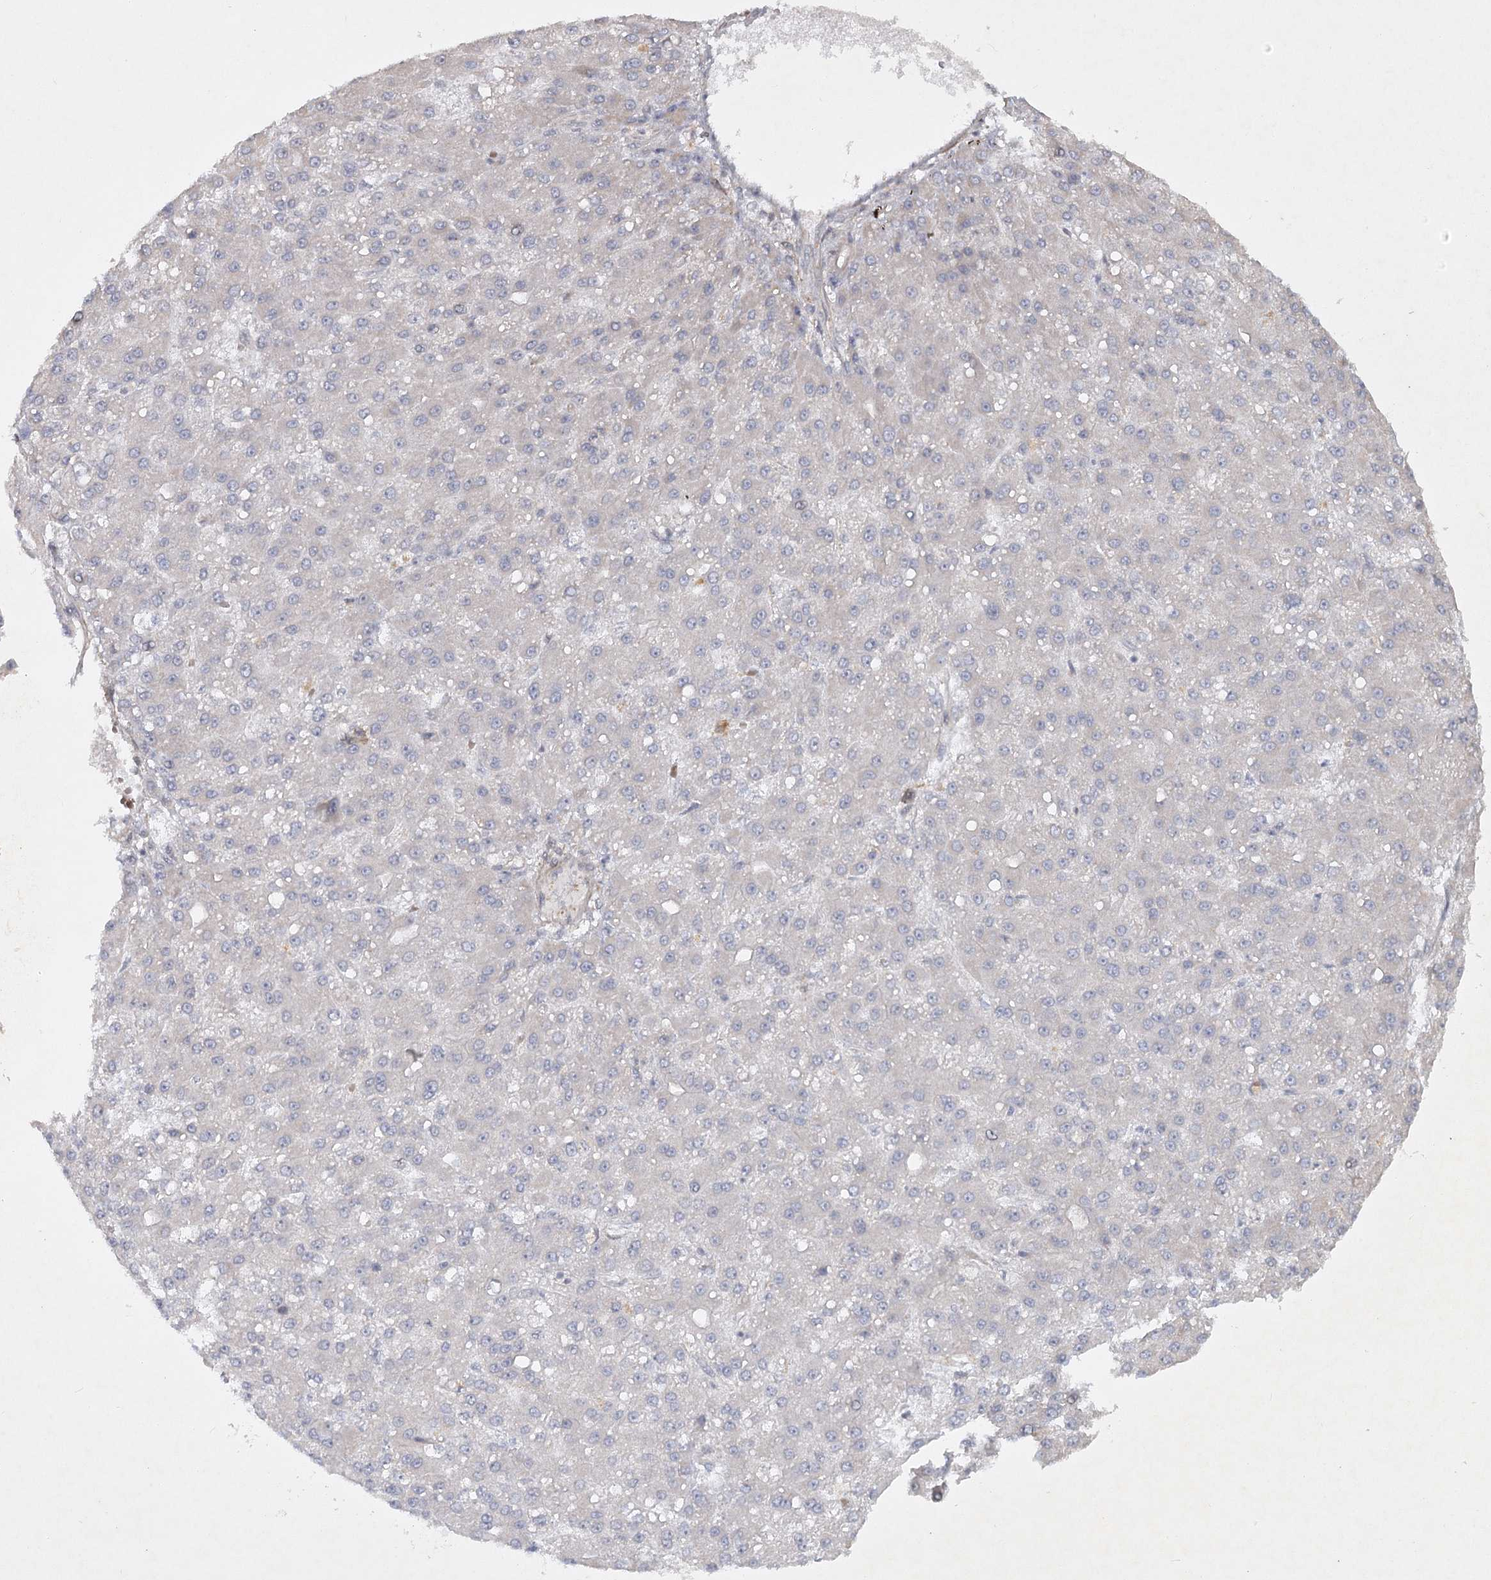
{"staining": {"intensity": "negative", "quantity": "none", "location": "none"}, "tissue": "liver cancer", "cell_type": "Tumor cells", "image_type": "cancer", "snomed": [{"axis": "morphology", "description": "Carcinoma, Hepatocellular, NOS"}, {"axis": "topography", "description": "Liver"}], "caption": "DAB (3,3'-diaminobenzidine) immunohistochemical staining of hepatocellular carcinoma (liver) displays no significant positivity in tumor cells.", "gene": "SH2D3A", "patient": {"sex": "male", "age": 67}}